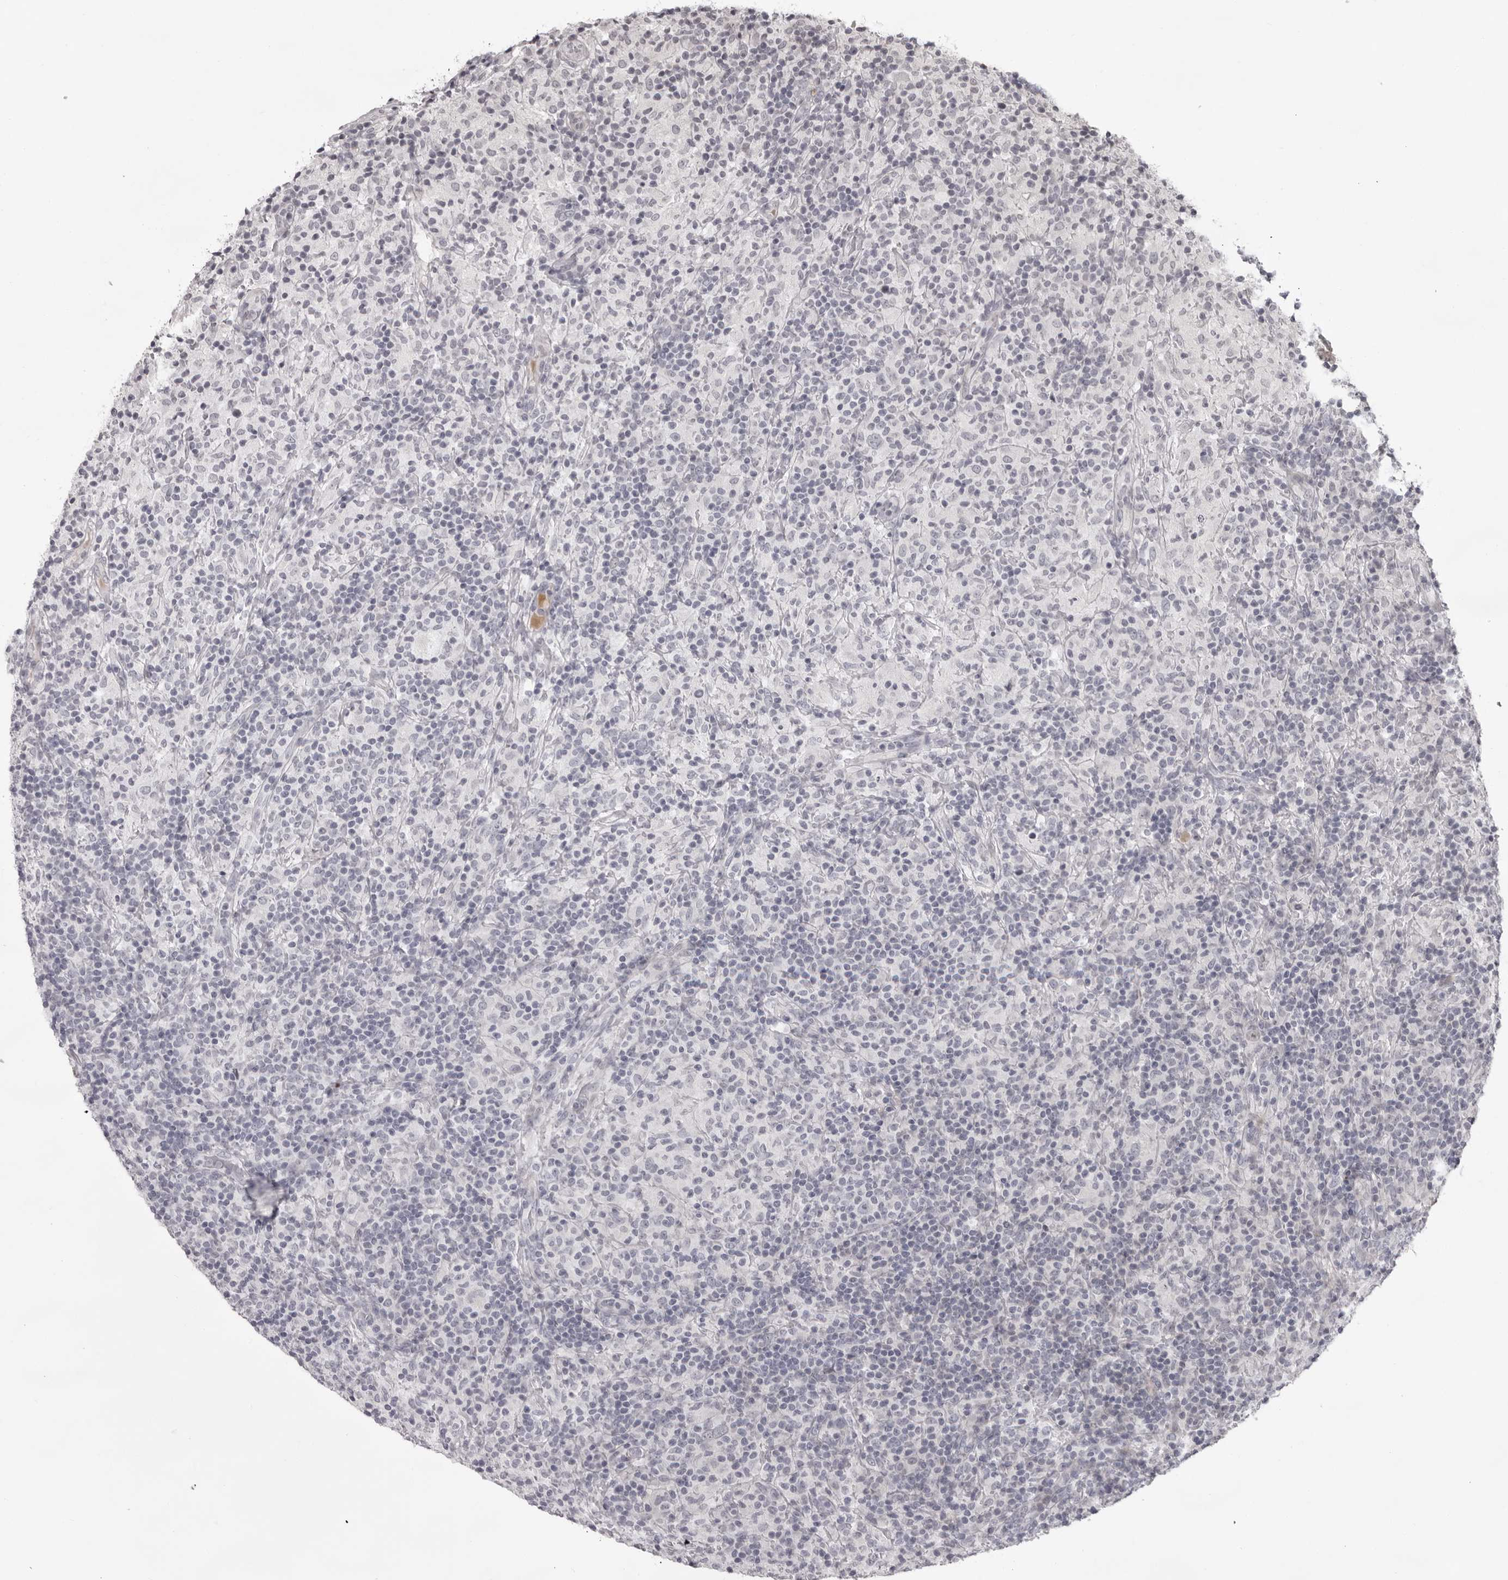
{"staining": {"intensity": "negative", "quantity": "none", "location": "none"}, "tissue": "lymphoma", "cell_type": "Tumor cells", "image_type": "cancer", "snomed": [{"axis": "morphology", "description": "Hodgkin's disease, NOS"}, {"axis": "topography", "description": "Lymph node"}], "caption": "Immunohistochemistry of Hodgkin's disease displays no positivity in tumor cells.", "gene": "NUDT18", "patient": {"sex": "male", "age": 70}}